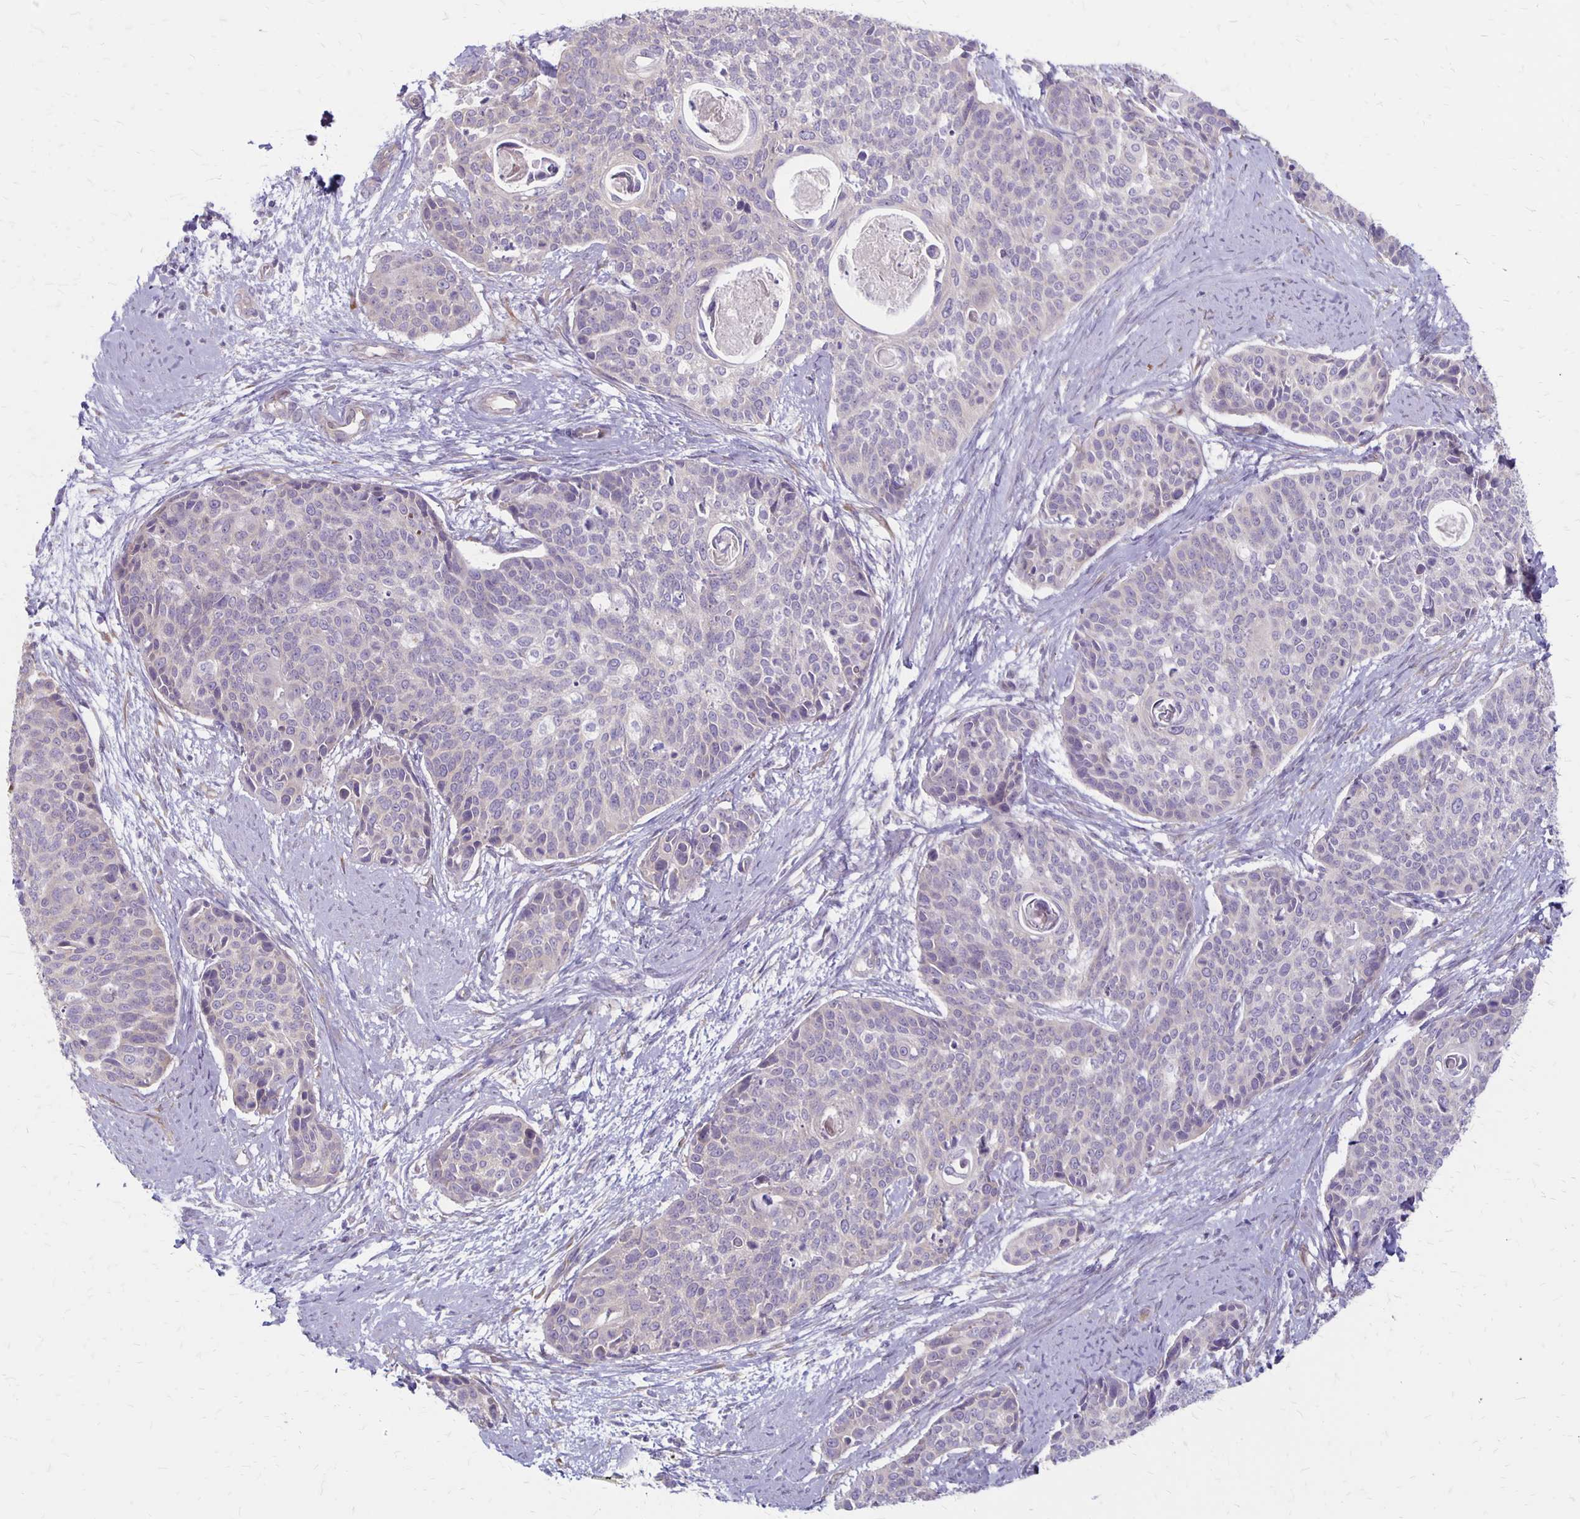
{"staining": {"intensity": "negative", "quantity": "none", "location": "none"}, "tissue": "cervical cancer", "cell_type": "Tumor cells", "image_type": "cancer", "snomed": [{"axis": "morphology", "description": "Squamous cell carcinoma, NOS"}, {"axis": "topography", "description": "Cervix"}], "caption": "Tumor cells are negative for protein expression in human cervical cancer.", "gene": "HOMER1", "patient": {"sex": "female", "age": 69}}